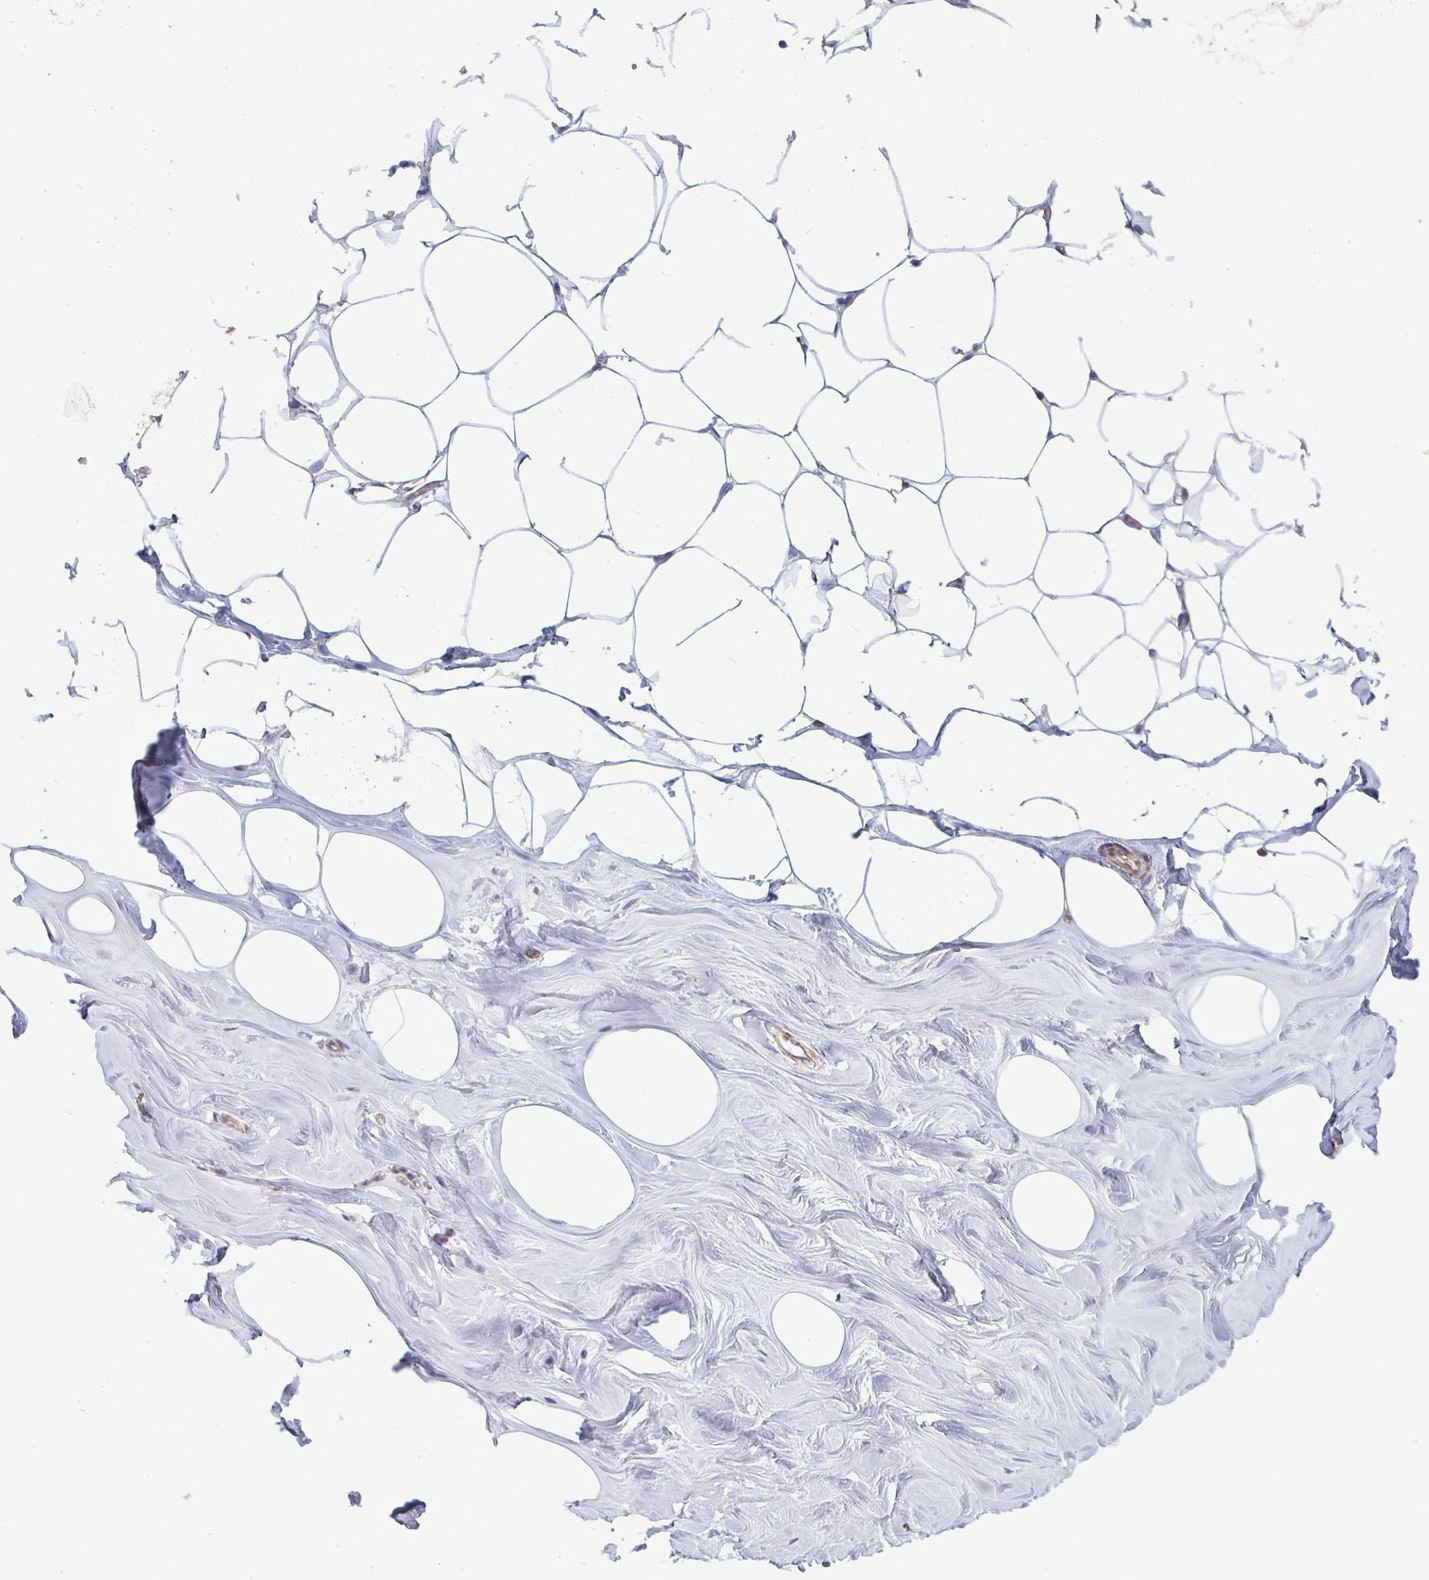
{"staining": {"intensity": "negative", "quantity": "none", "location": "none"}, "tissue": "breast", "cell_type": "Adipocytes", "image_type": "normal", "snomed": [{"axis": "morphology", "description": "Normal tissue, NOS"}, {"axis": "topography", "description": "Breast"}], "caption": "A high-resolution micrograph shows IHC staining of benign breast, which shows no significant staining in adipocytes.", "gene": "ISCU", "patient": {"sex": "female", "age": 27}}